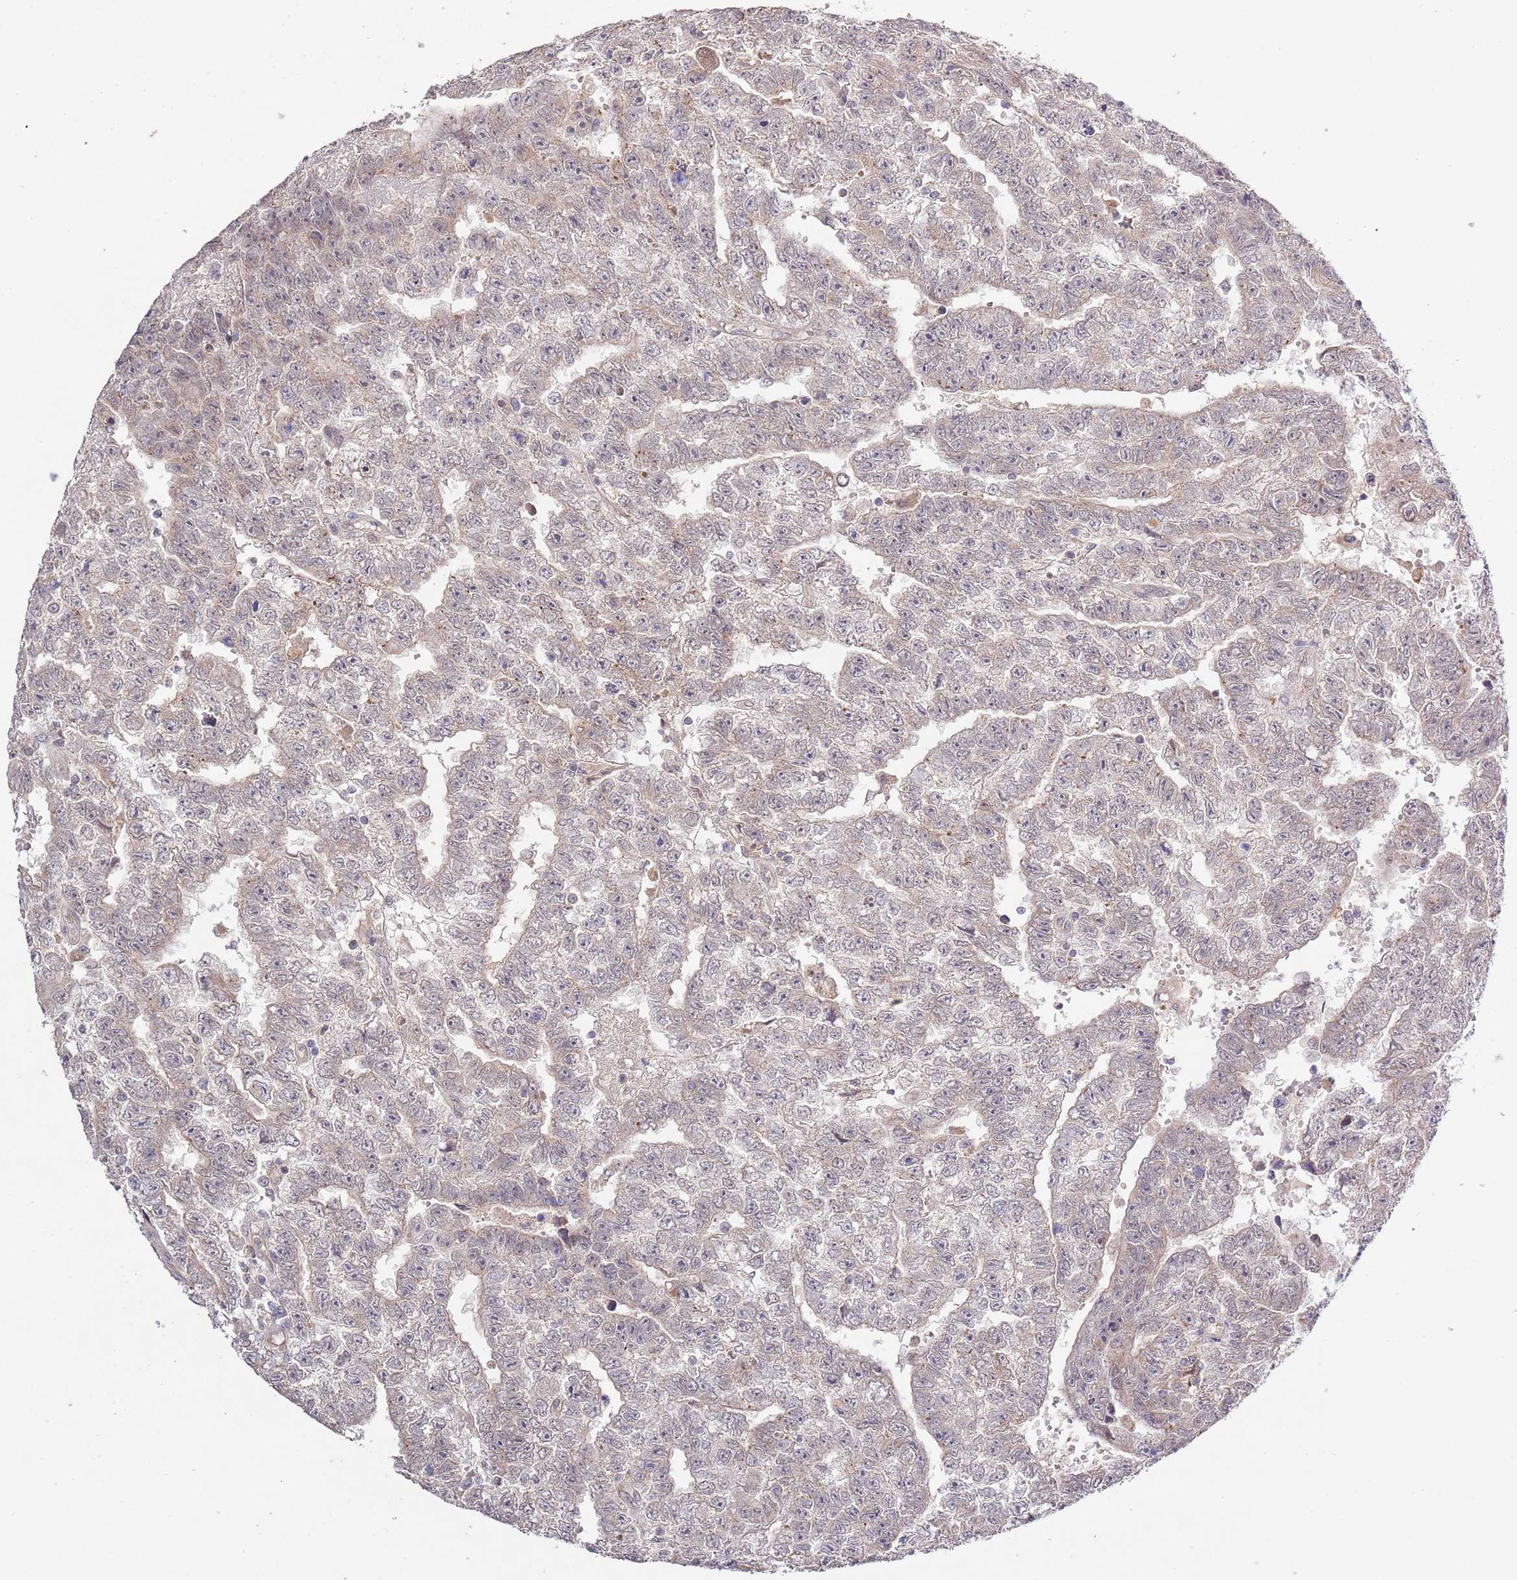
{"staining": {"intensity": "weak", "quantity": "<25%", "location": "cytoplasmic/membranous"}, "tissue": "testis cancer", "cell_type": "Tumor cells", "image_type": "cancer", "snomed": [{"axis": "morphology", "description": "Carcinoma, Embryonal, NOS"}, {"axis": "topography", "description": "Testis"}], "caption": "Embryonal carcinoma (testis) was stained to show a protein in brown. There is no significant positivity in tumor cells.", "gene": "IVD", "patient": {"sex": "male", "age": 25}}